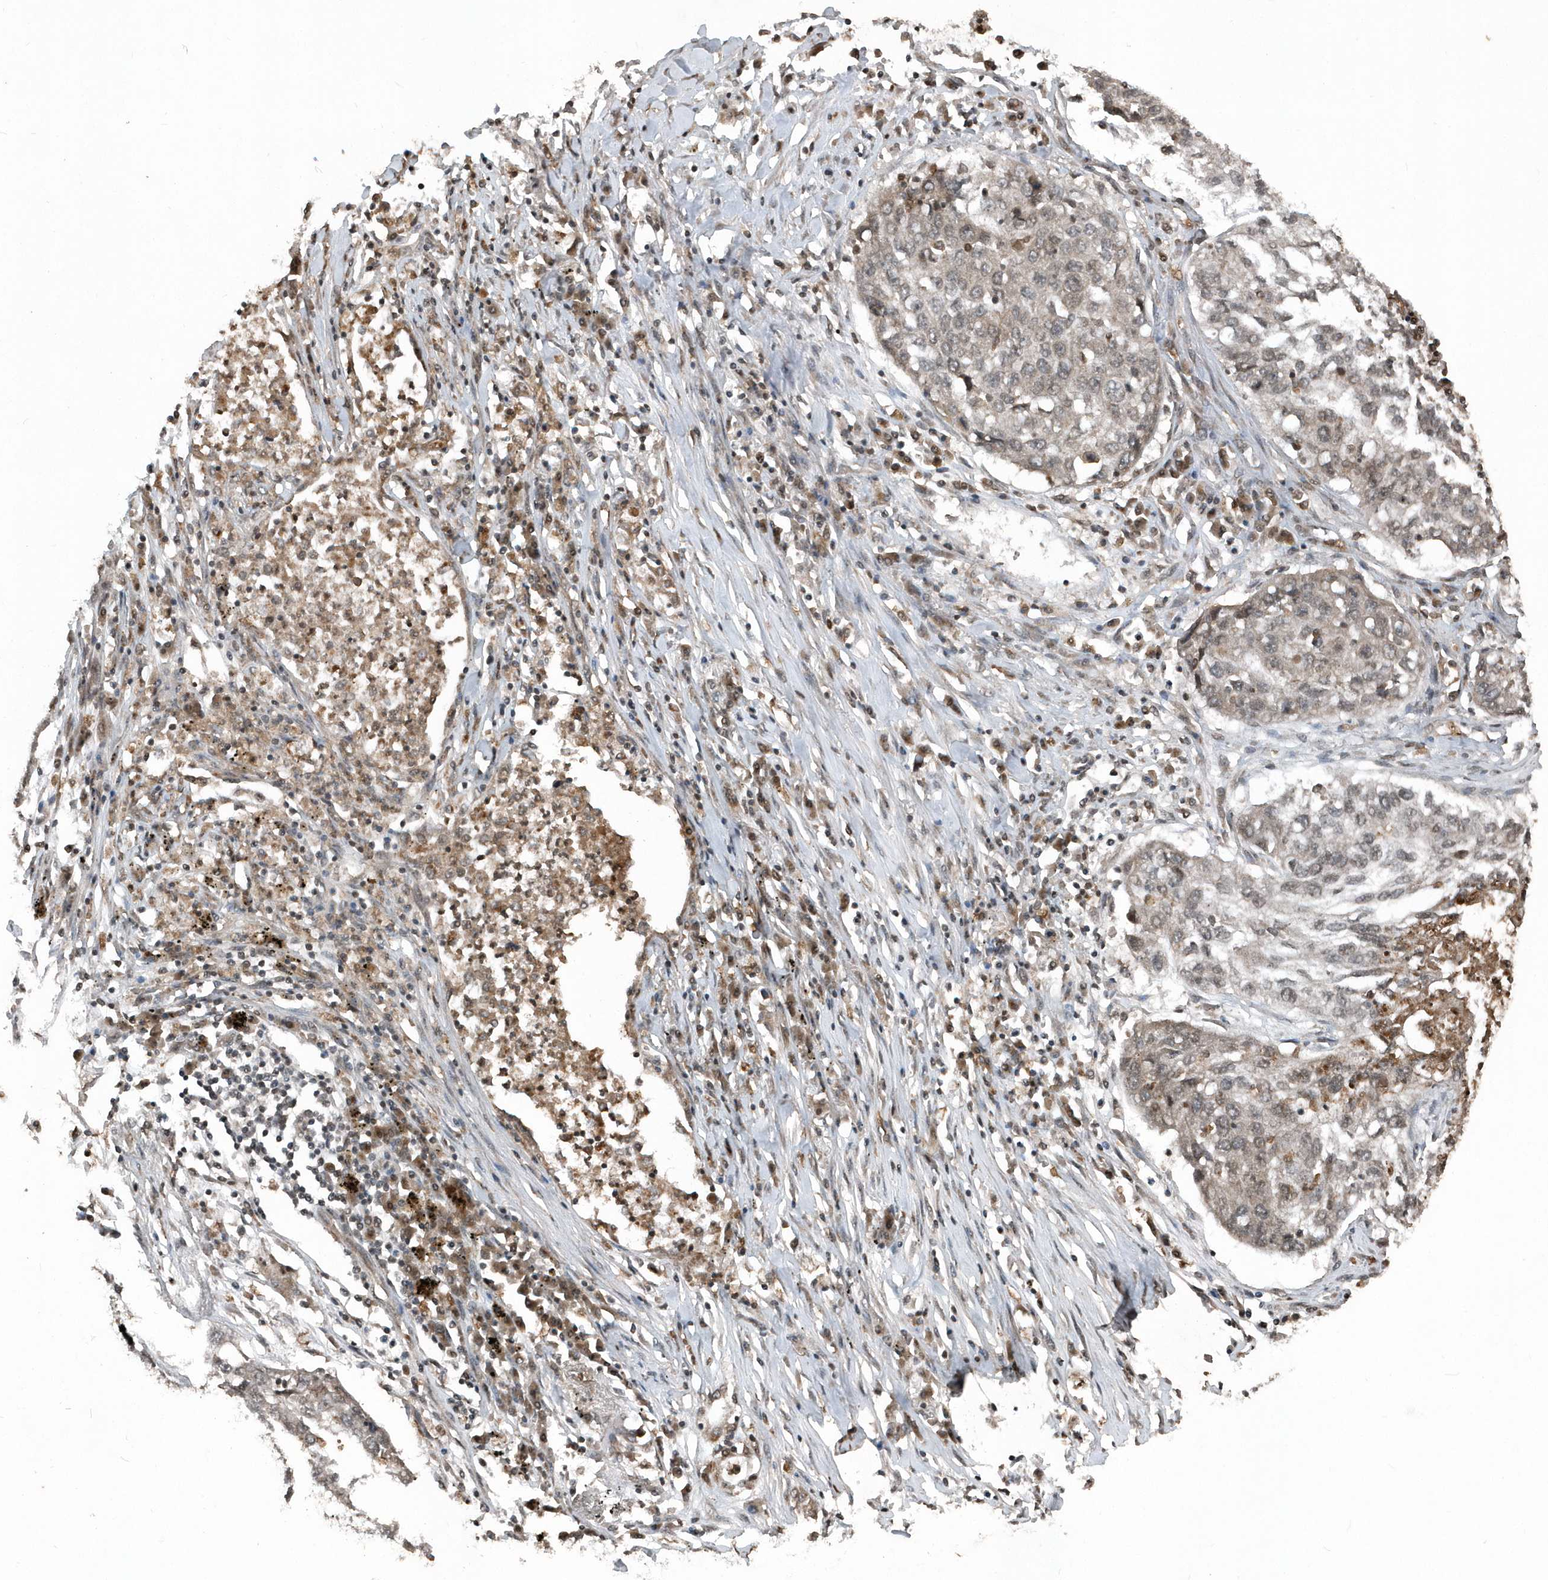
{"staining": {"intensity": "negative", "quantity": "none", "location": "none"}, "tissue": "lung cancer", "cell_type": "Tumor cells", "image_type": "cancer", "snomed": [{"axis": "morphology", "description": "Squamous cell carcinoma, NOS"}, {"axis": "topography", "description": "Lung"}], "caption": "A histopathology image of human lung cancer is negative for staining in tumor cells.", "gene": "EIF2B1", "patient": {"sex": "female", "age": 63}}